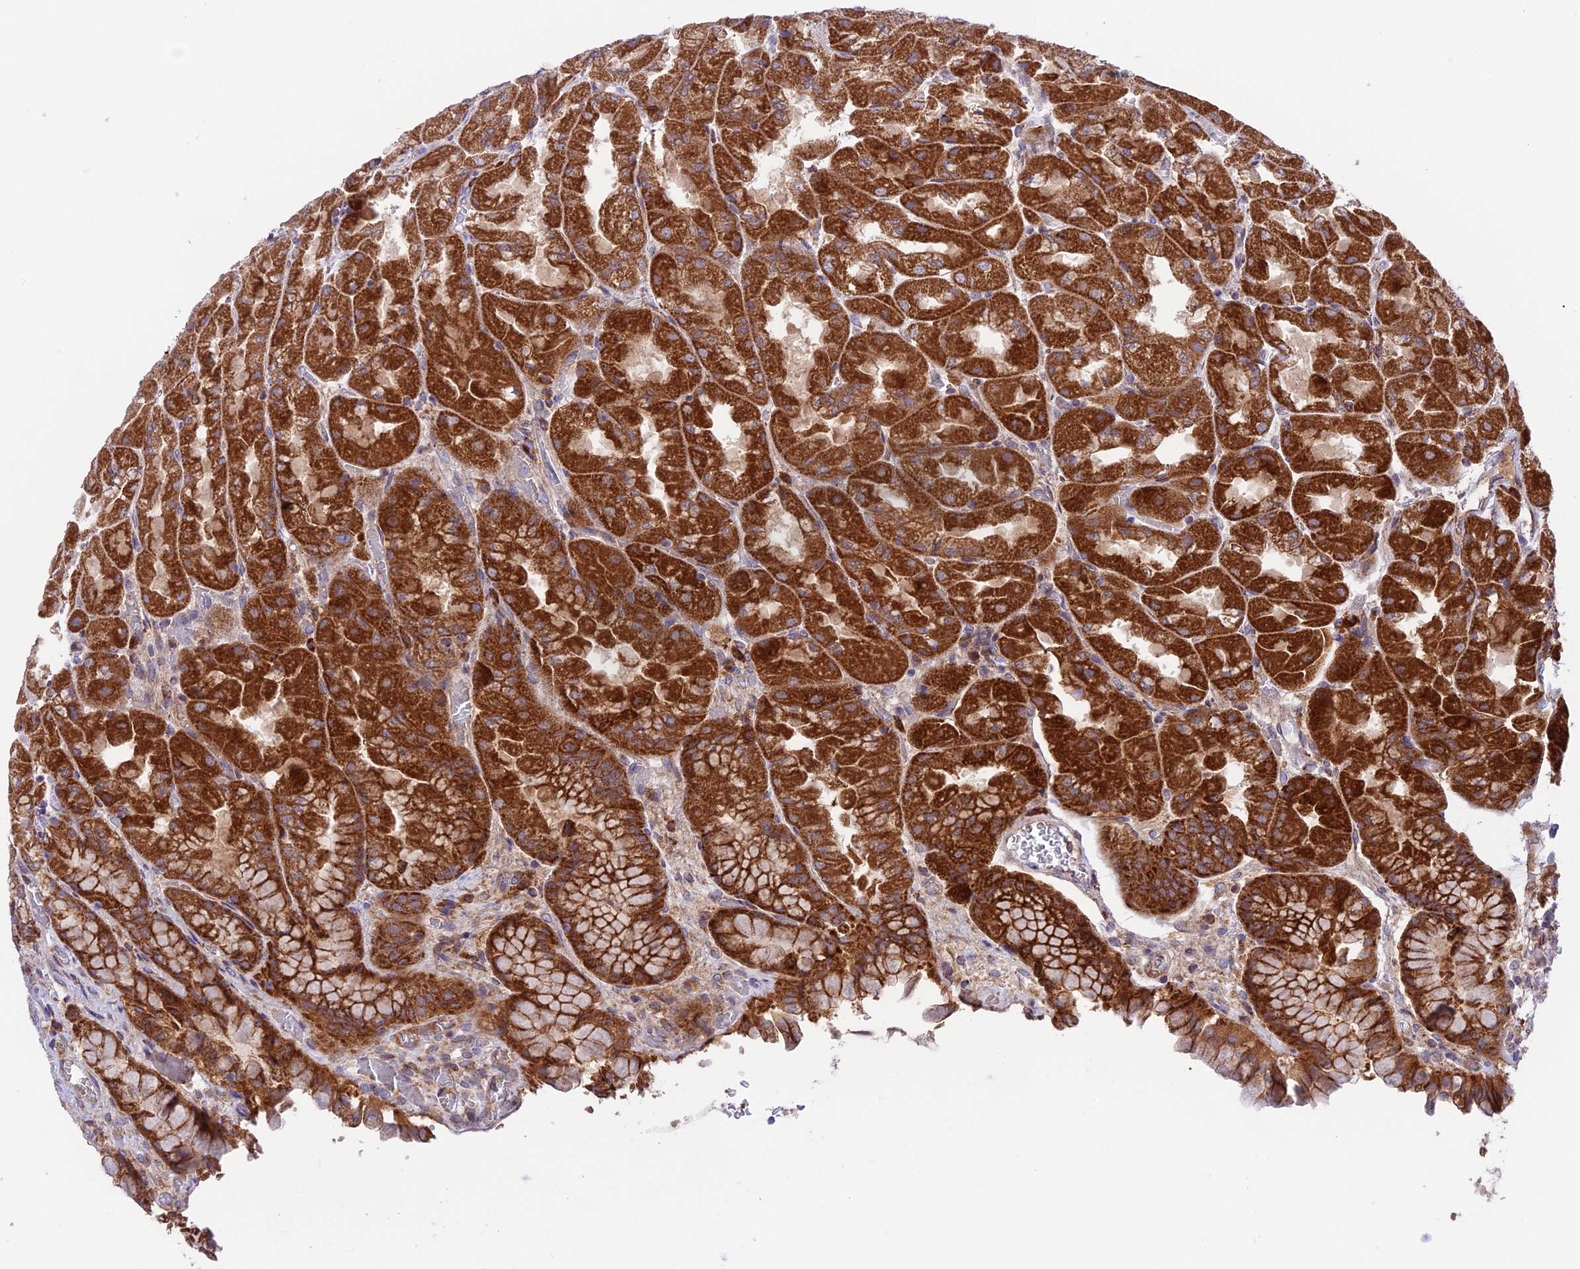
{"staining": {"intensity": "strong", "quantity": ">75%", "location": "cytoplasmic/membranous"}, "tissue": "stomach", "cell_type": "Glandular cells", "image_type": "normal", "snomed": [{"axis": "morphology", "description": "Normal tissue, NOS"}, {"axis": "topography", "description": "Stomach"}], "caption": "Immunohistochemistry (IHC) photomicrograph of normal human stomach stained for a protein (brown), which demonstrates high levels of strong cytoplasmic/membranous expression in about >75% of glandular cells.", "gene": "UAP1L1", "patient": {"sex": "female", "age": 61}}